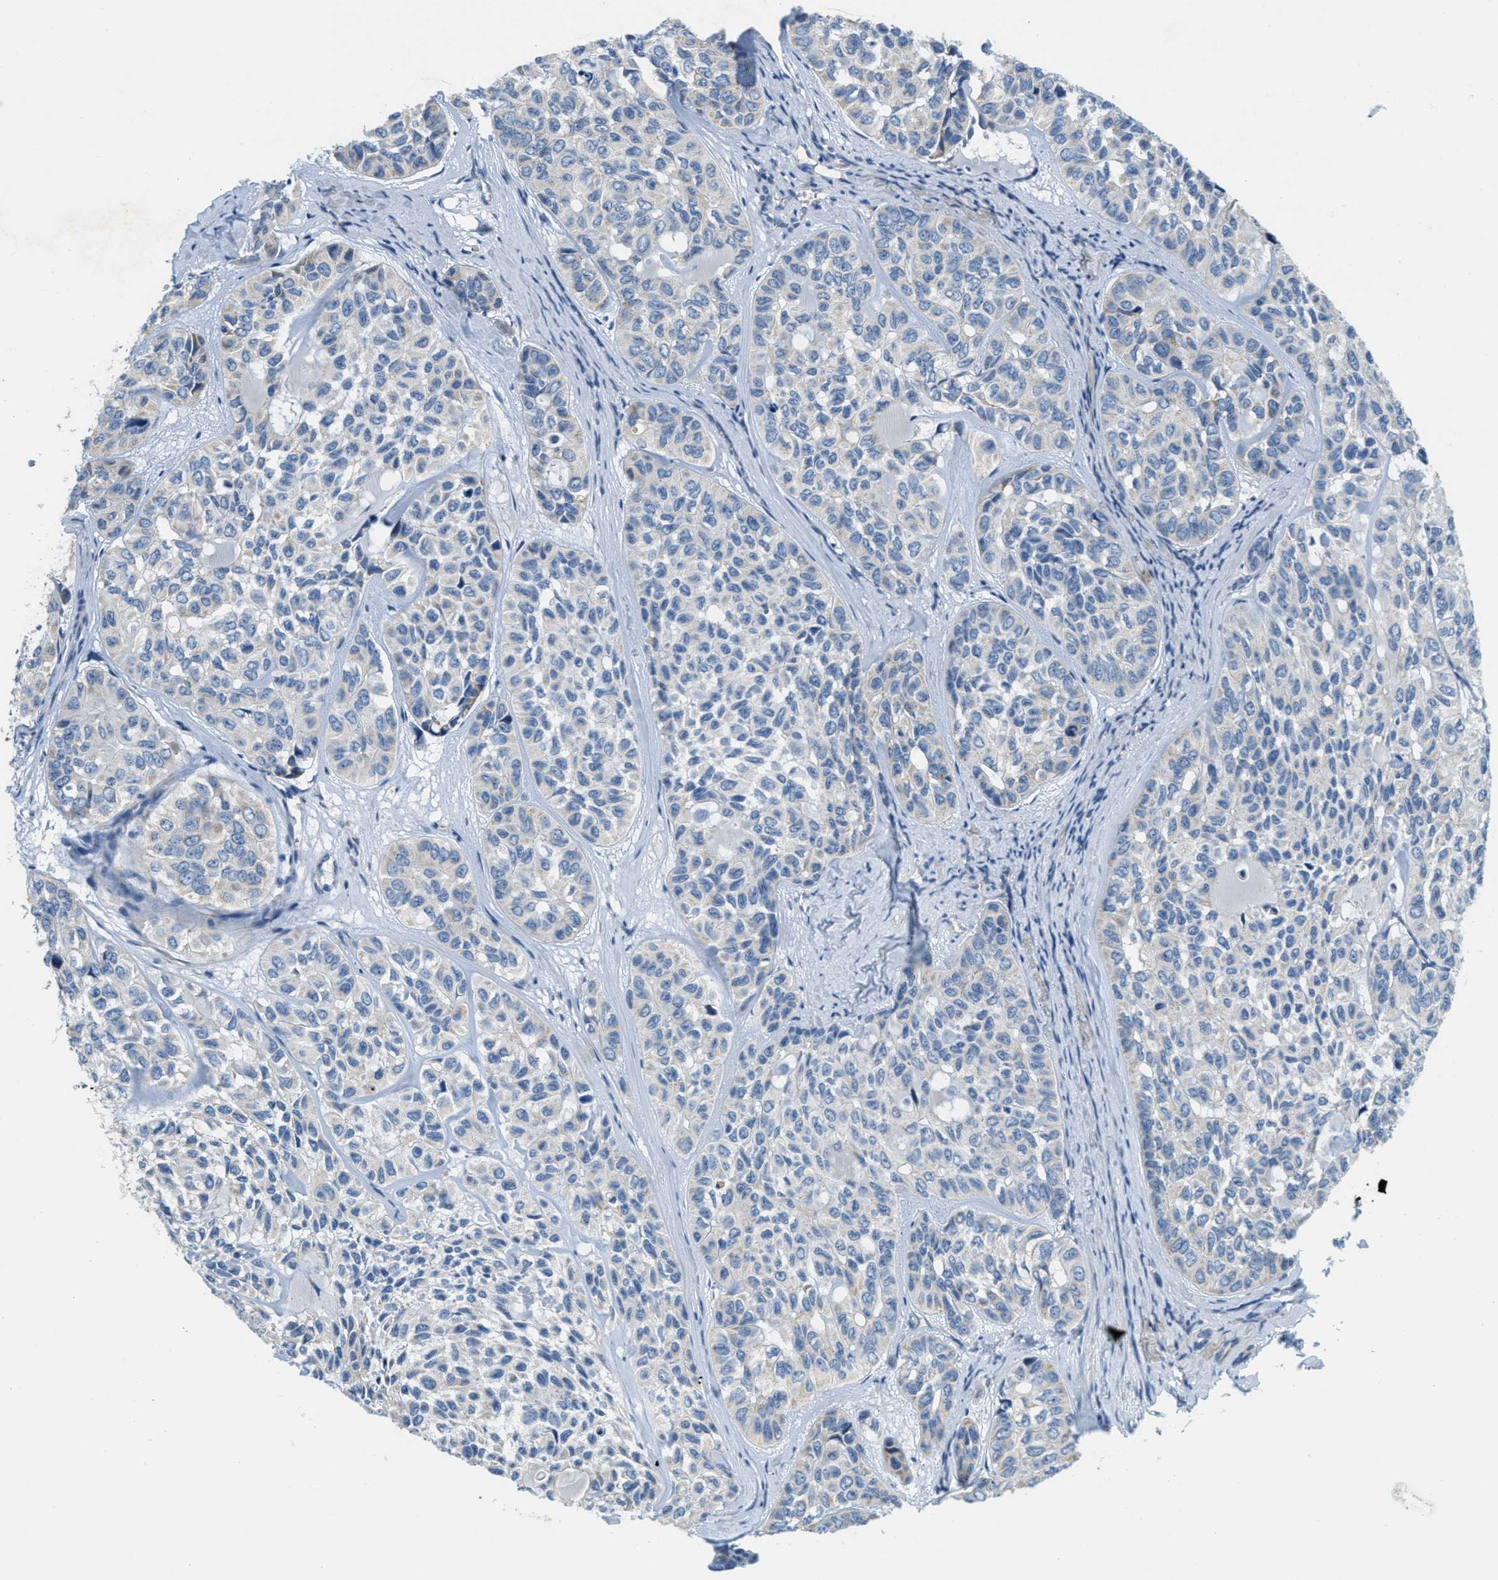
{"staining": {"intensity": "weak", "quantity": "<25%", "location": "cytoplasmic/membranous"}, "tissue": "head and neck cancer", "cell_type": "Tumor cells", "image_type": "cancer", "snomed": [{"axis": "morphology", "description": "Adenocarcinoma, NOS"}, {"axis": "topography", "description": "Salivary gland, NOS"}, {"axis": "topography", "description": "Head-Neck"}], "caption": "Immunohistochemistry photomicrograph of human head and neck cancer stained for a protein (brown), which displays no expression in tumor cells. (Immunohistochemistry, brightfield microscopy, high magnification).", "gene": "CA4", "patient": {"sex": "female", "age": 76}}